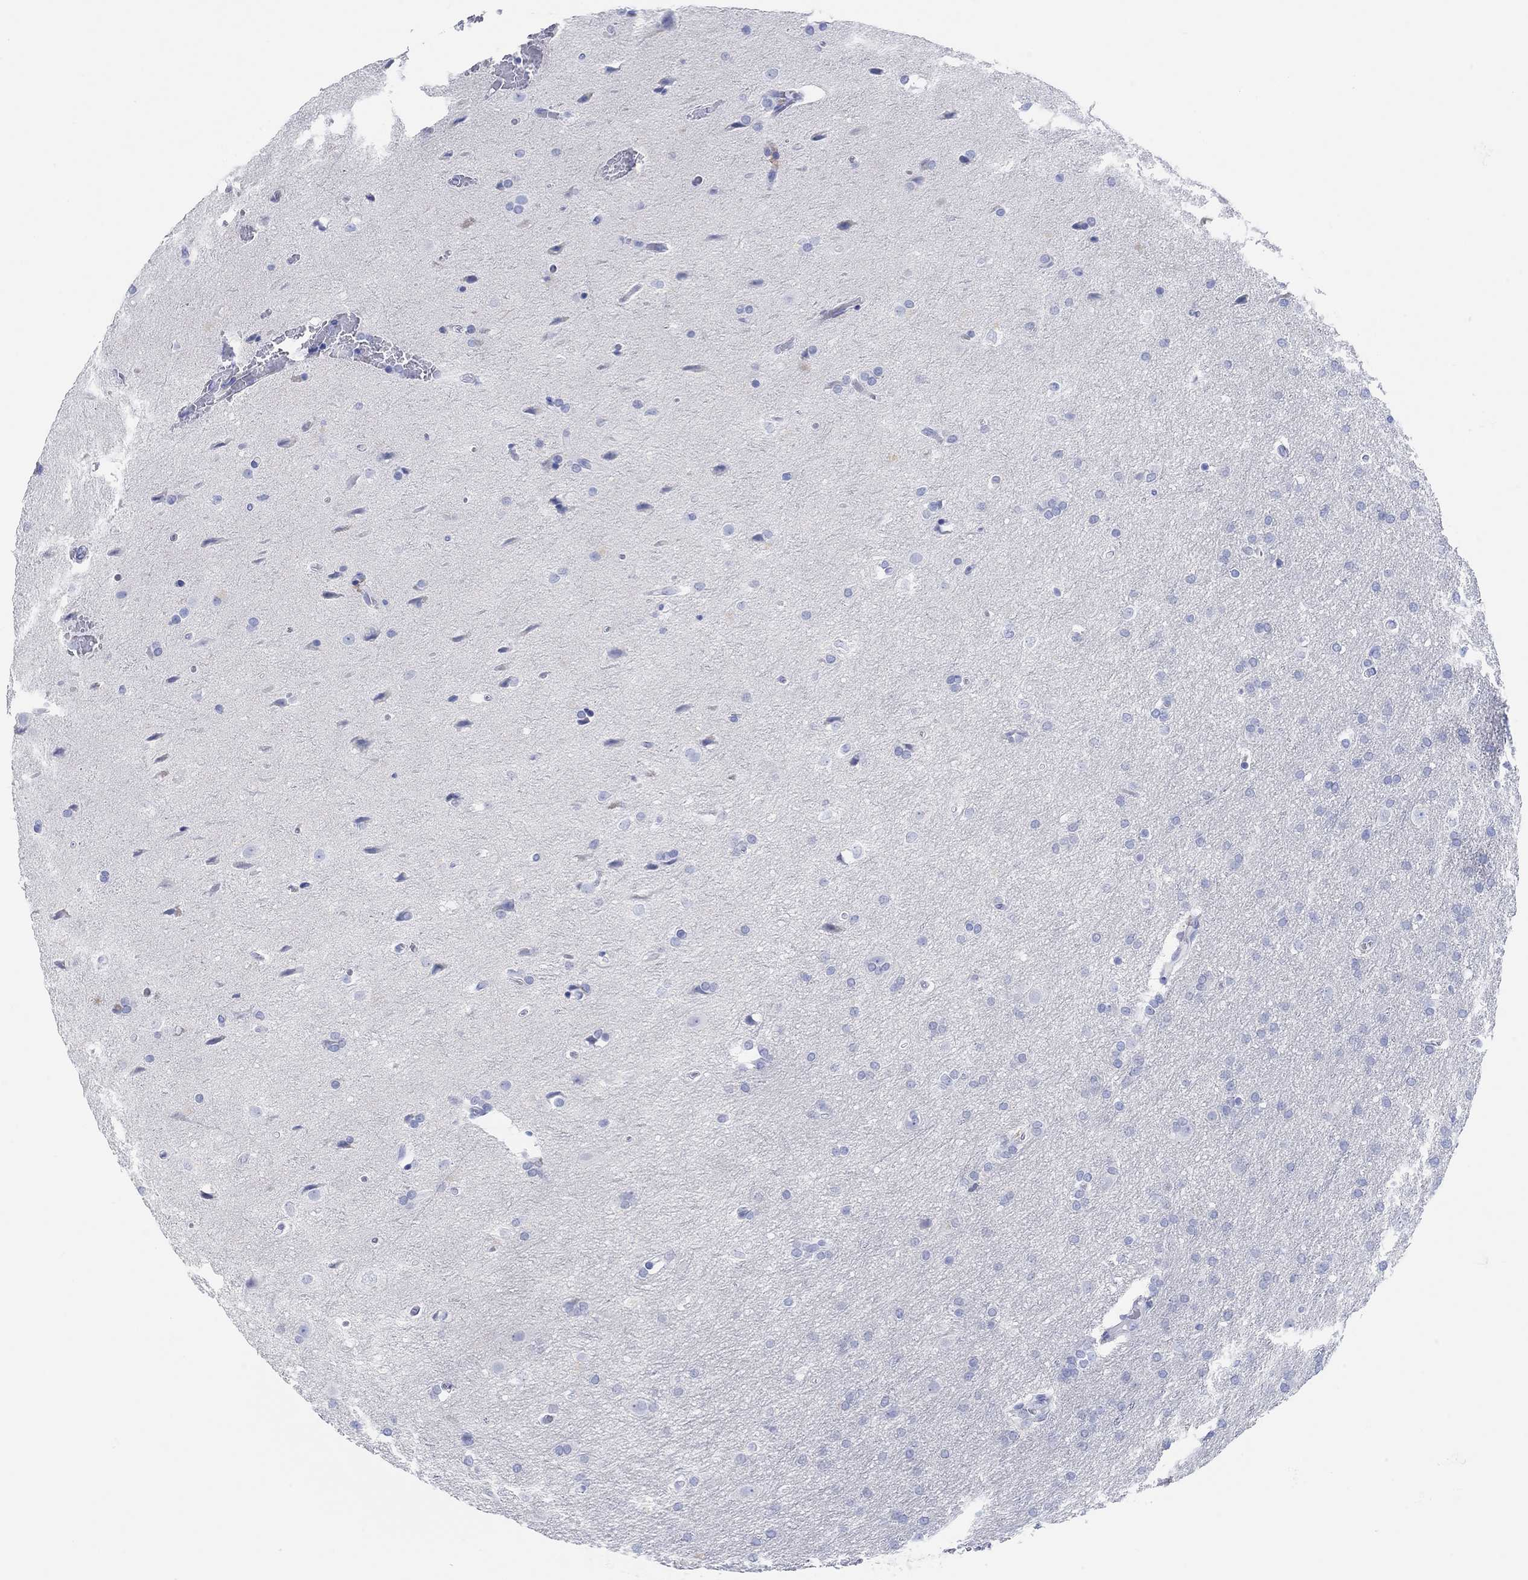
{"staining": {"intensity": "negative", "quantity": "none", "location": "none"}, "tissue": "glioma", "cell_type": "Tumor cells", "image_type": "cancer", "snomed": [{"axis": "morphology", "description": "Glioma, malignant, Low grade"}, {"axis": "topography", "description": "Brain"}], "caption": "DAB immunohistochemical staining of glioma displays no significant expression in tumor cells.", "gene": "AK8", "patient": {"sex": "female", "age": 32}}